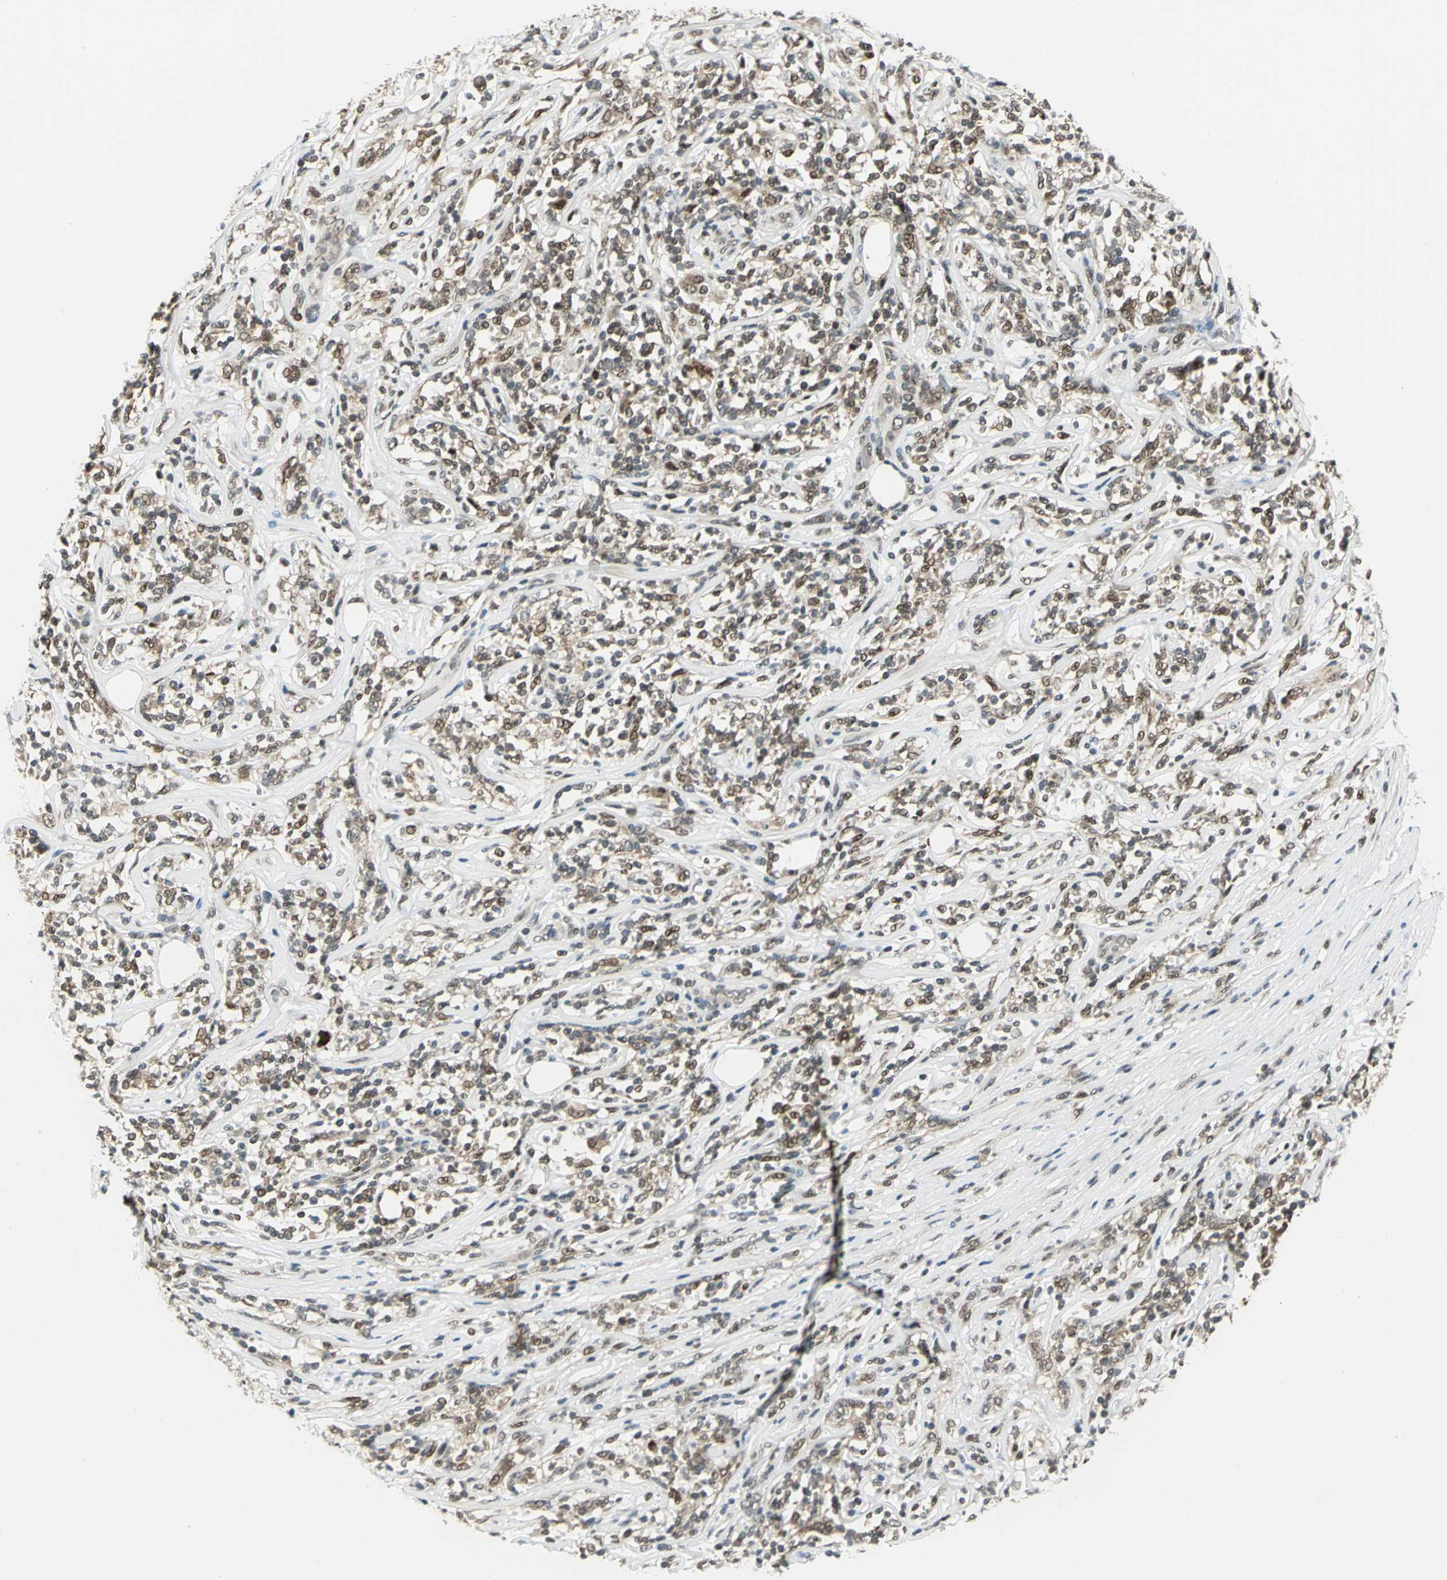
{"staining": {"intensity": "weak", "quantity": "25%-75%", "location": "cytoplasmic/membranous,nuclear"}, "tissue": "lymphoma", "cell_type": "Tumor cells", "image_type": "cancer", "snomed": [{"axis": "morphology", "description": "Malignant lymphoma, non-Hodgkin's type, High grade"}, {"axis": "topography", "description": "Lymph node"}], "caption": "Malignant lymphoma, non-Hodgkin's type (high-grade) tissue demonstrates weak cytoplasmic/membranous and nuclear positivity in about 25%-75% of tumor cells", "gene": "RAD17", "patient": {"sex": "female", "age": 84}}